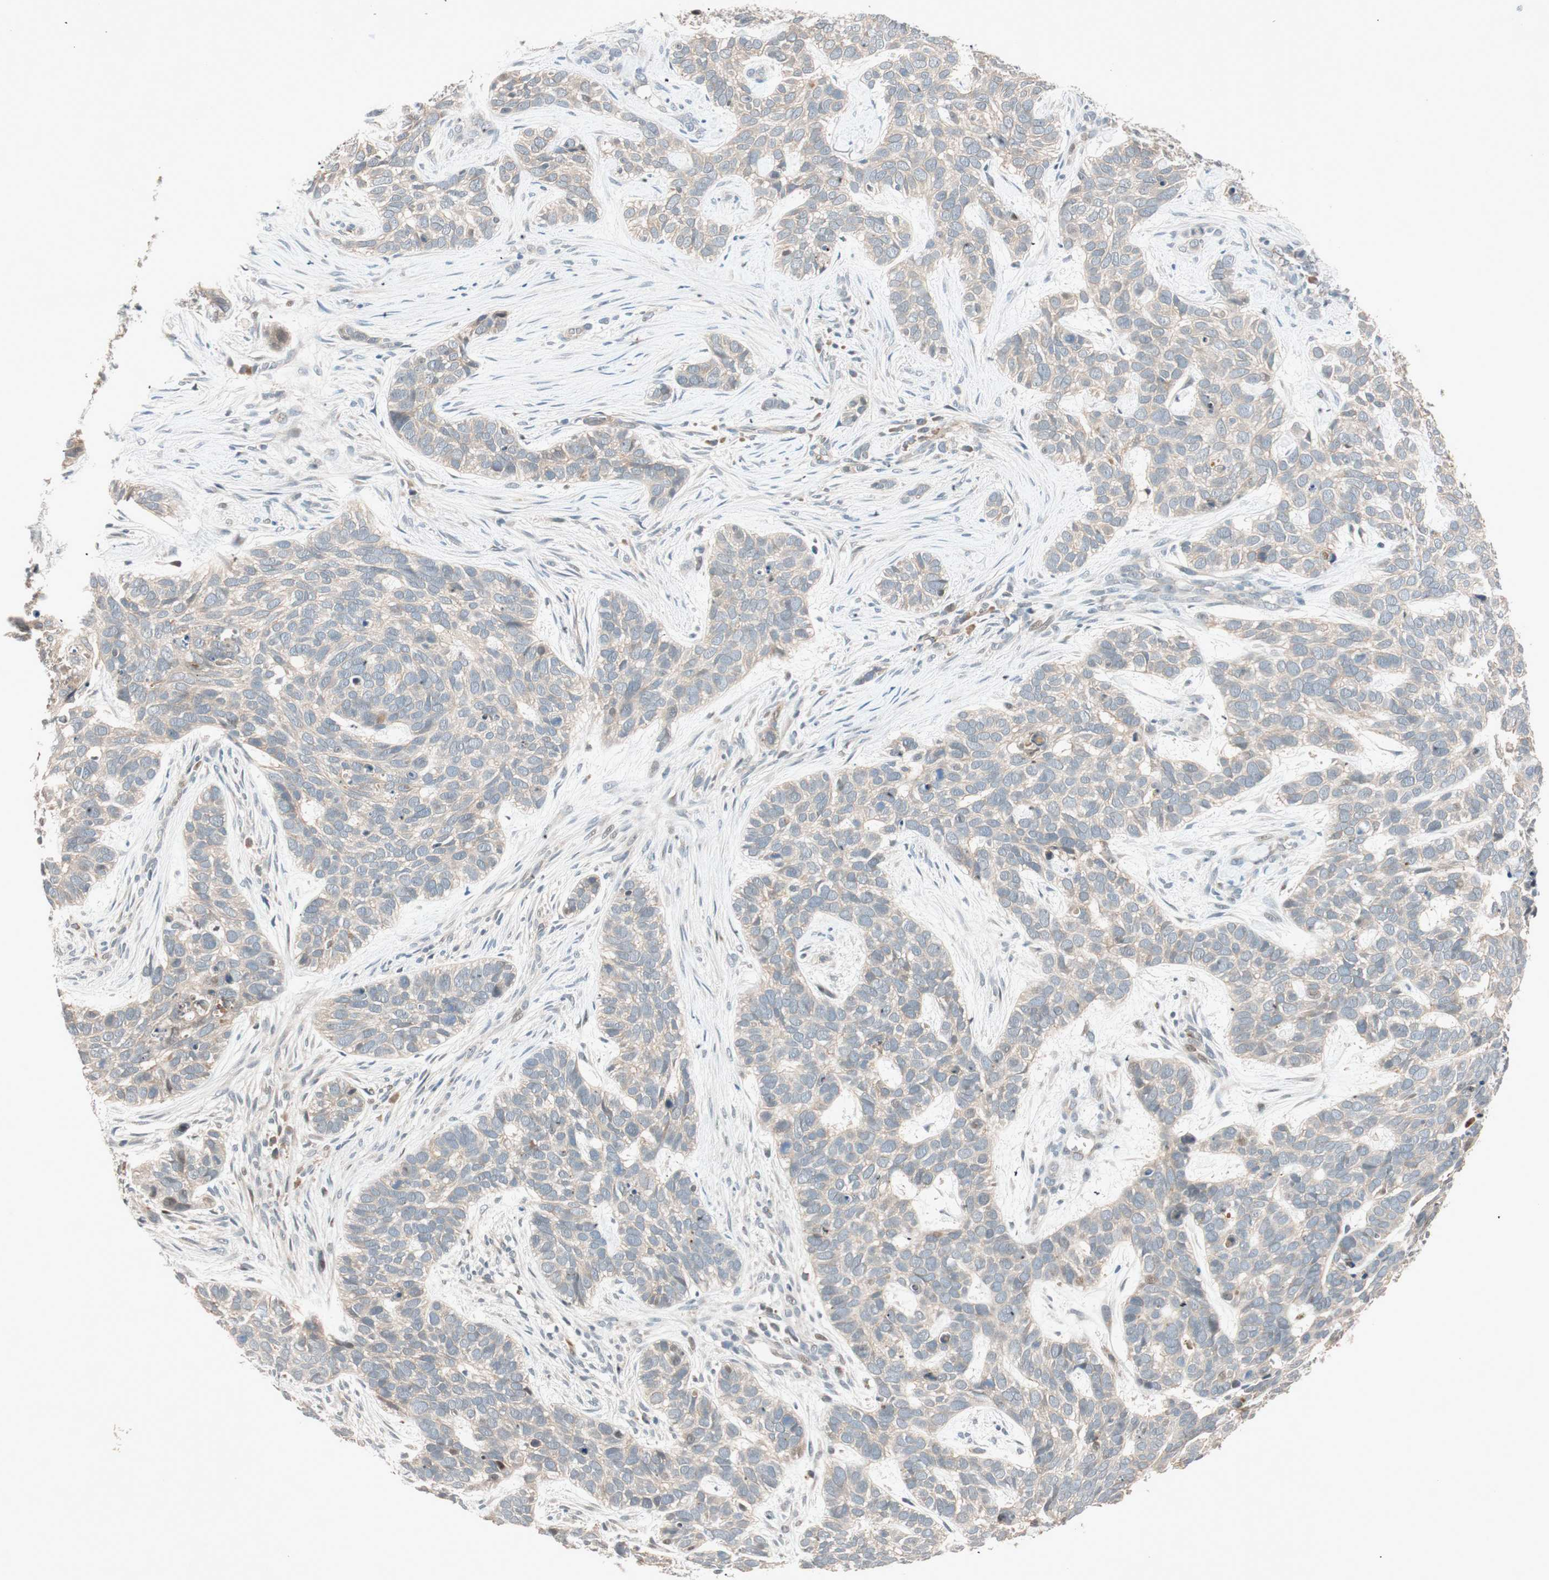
{"staining": {"intensity": "negative", "quantity": "none", "location": "none"}, "tissue": "skin cancer", "cell_type": "Tumor cells", "image_type": "cancer", "snomed": [{"axis": "morphology", "description": "Basal cell carcinoma"}, {"axis": "topography", "description": "Skin"}], "caption": "Tumor cells are negative for brown protein staining in basal cell carcinoma (skin).", "gene": "EPHA6", "patient": {"sex": "male", "age": 87}}